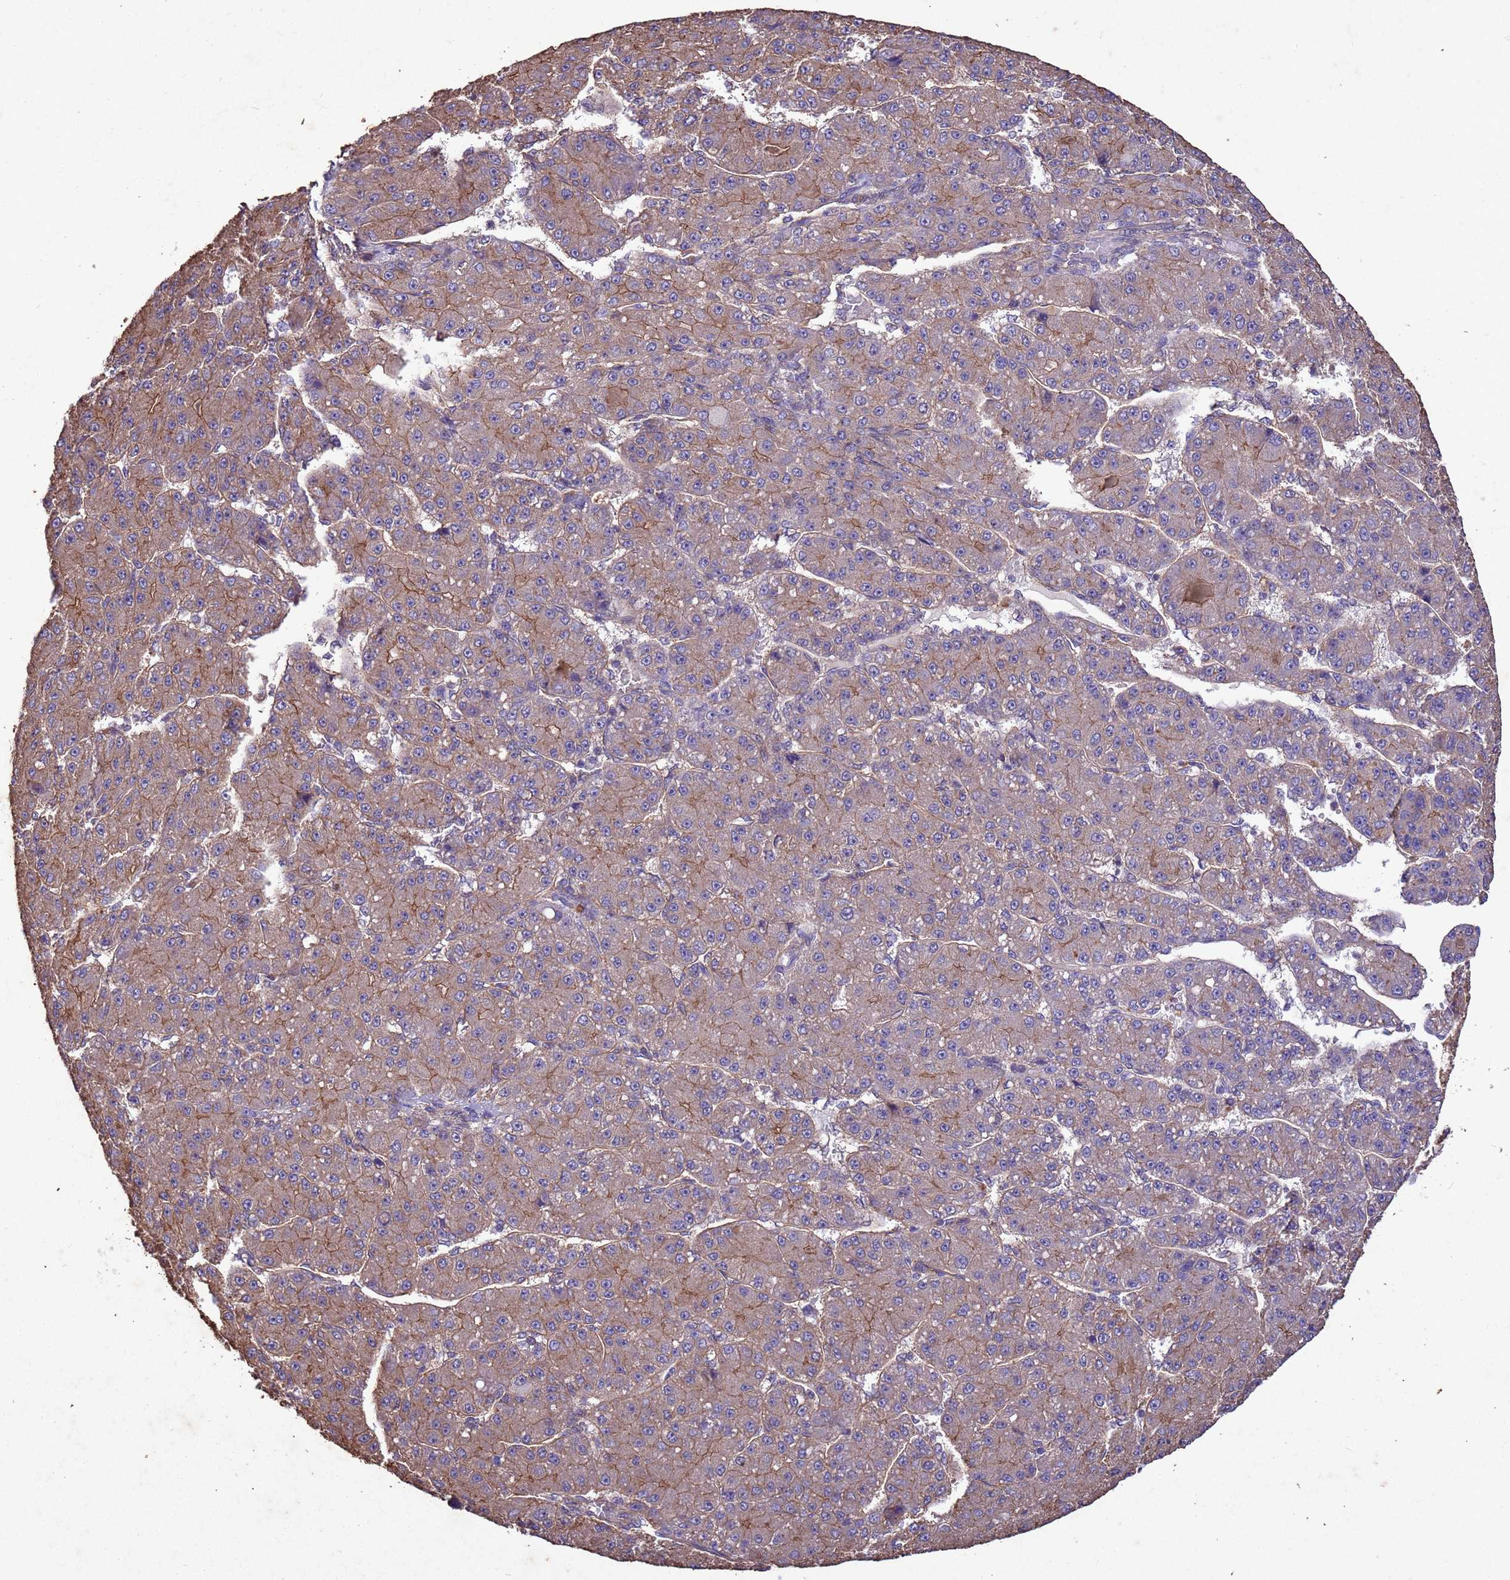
{"staining": {"intensity": "weak", "quantity": "25%-75%", "location": "cytoplasmic/membranous"}, "tissue": "liver cancer", "cell_type": "Tumor cells", "image_type": "cancer", "snomed": [{"axis": "morphology", "description": "Carcinoma, Hepatocellular, NOS"}, {"axis": "topography", "description": "Liver"}], "caption": "Immunohistochemistry histopathology image of liver hepatocellular carcinoma stained for a protein (brown), which reveals low levels of weak cytoplasmic/membranous staining in about 25%-75% of tumor cells.", "gene": "MTX3", "patient": {"sex": "male", "age": 67}}